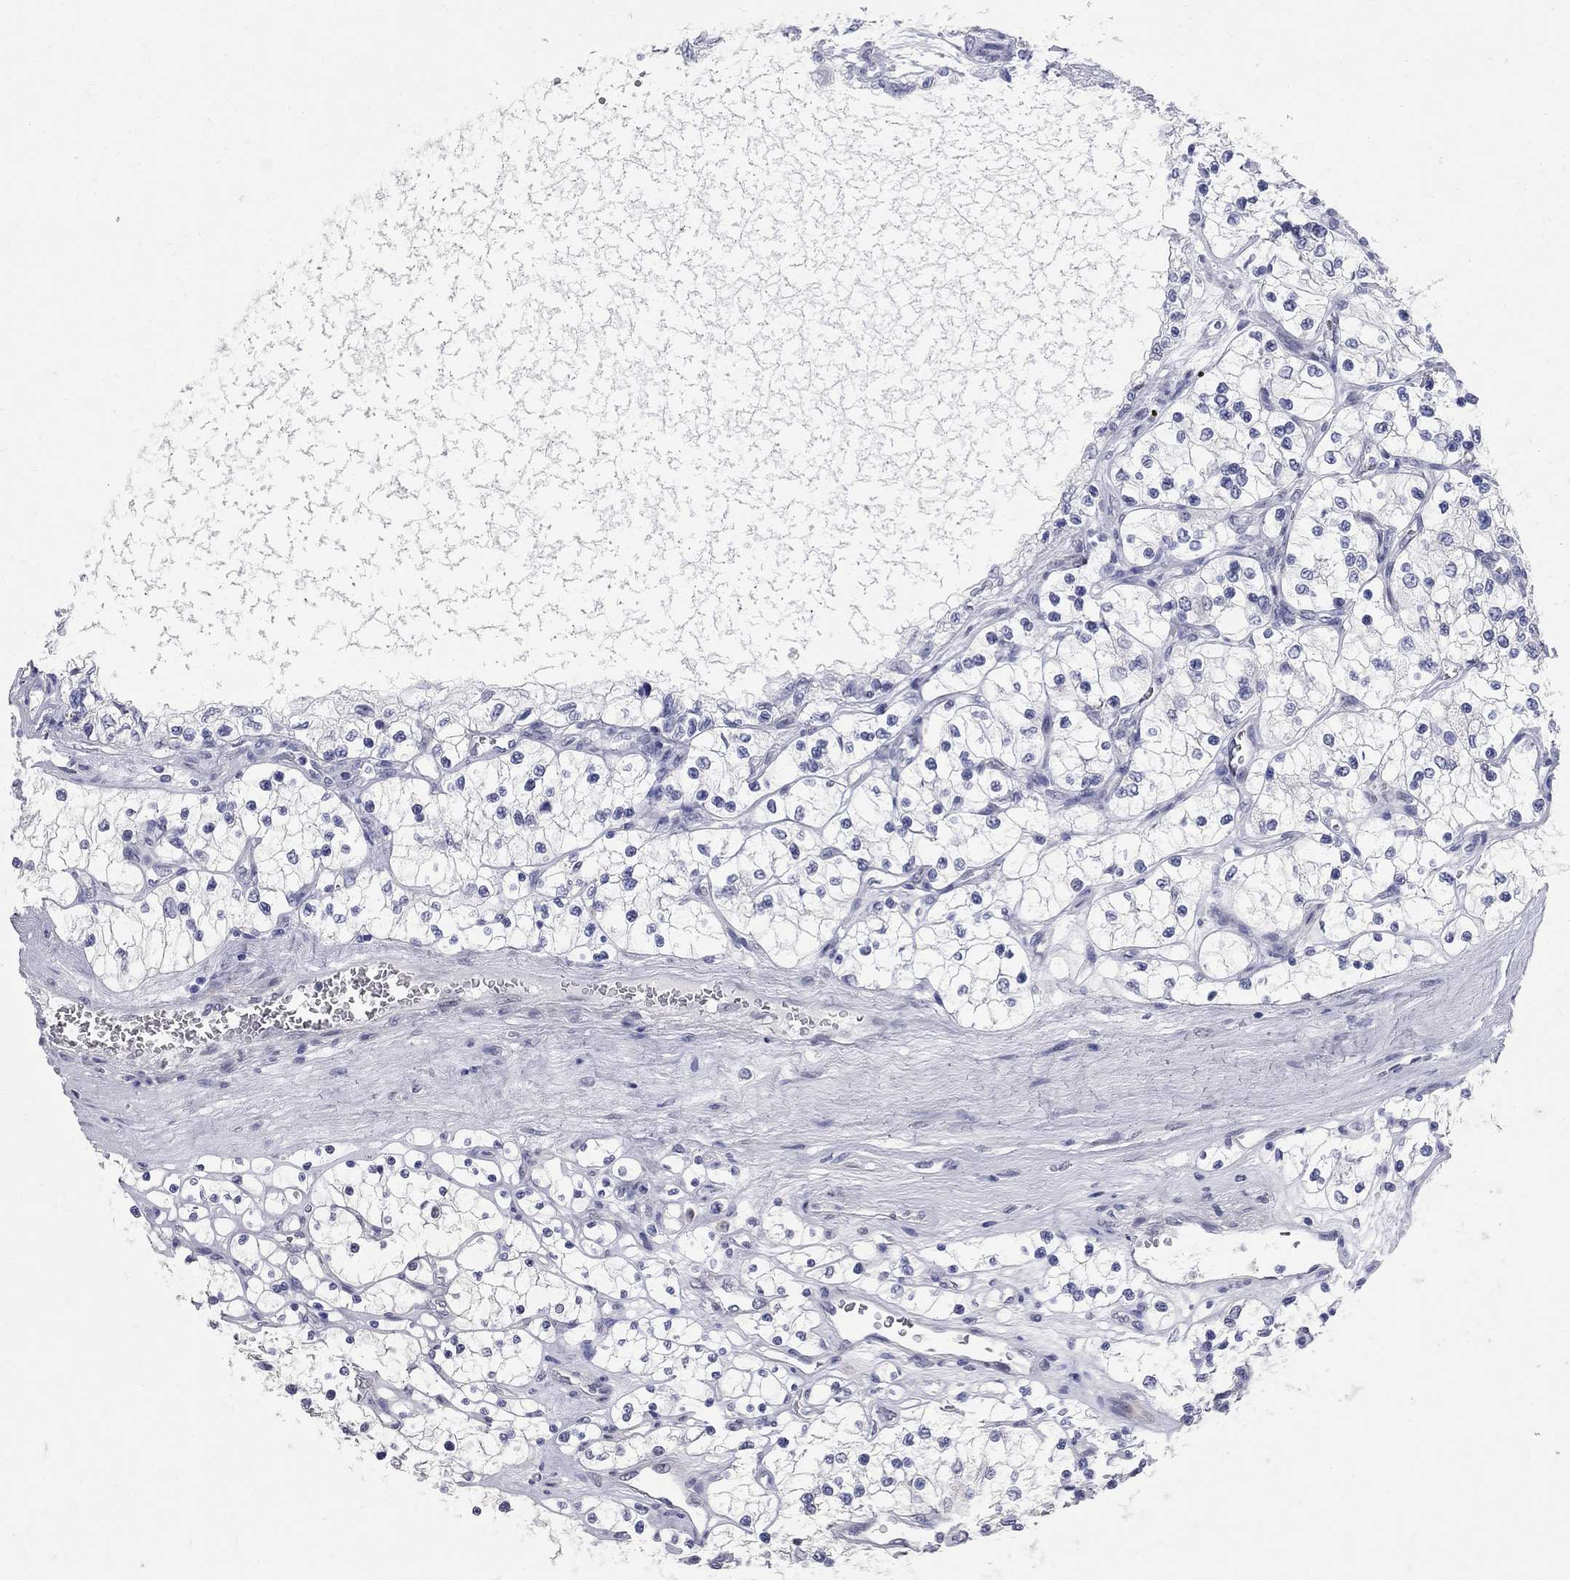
{"staining": {"intensity": "negative", "quantity": "none", "location": "none"}, "tissue": "renal cancer", "cell_type": "Tumor cells", "image_type": "cancer", "snomed": [{"axis": "morphology", "description": "Adenocarcinoma, NOS"}, {"axis": "topography", "description": "Kidney"}], "caption": "Tumor cells are negative for protein expression in human renal adenocarcinoma.", "gene": "BPIFB1", "patient": {"sex": "female", "age": 69}}